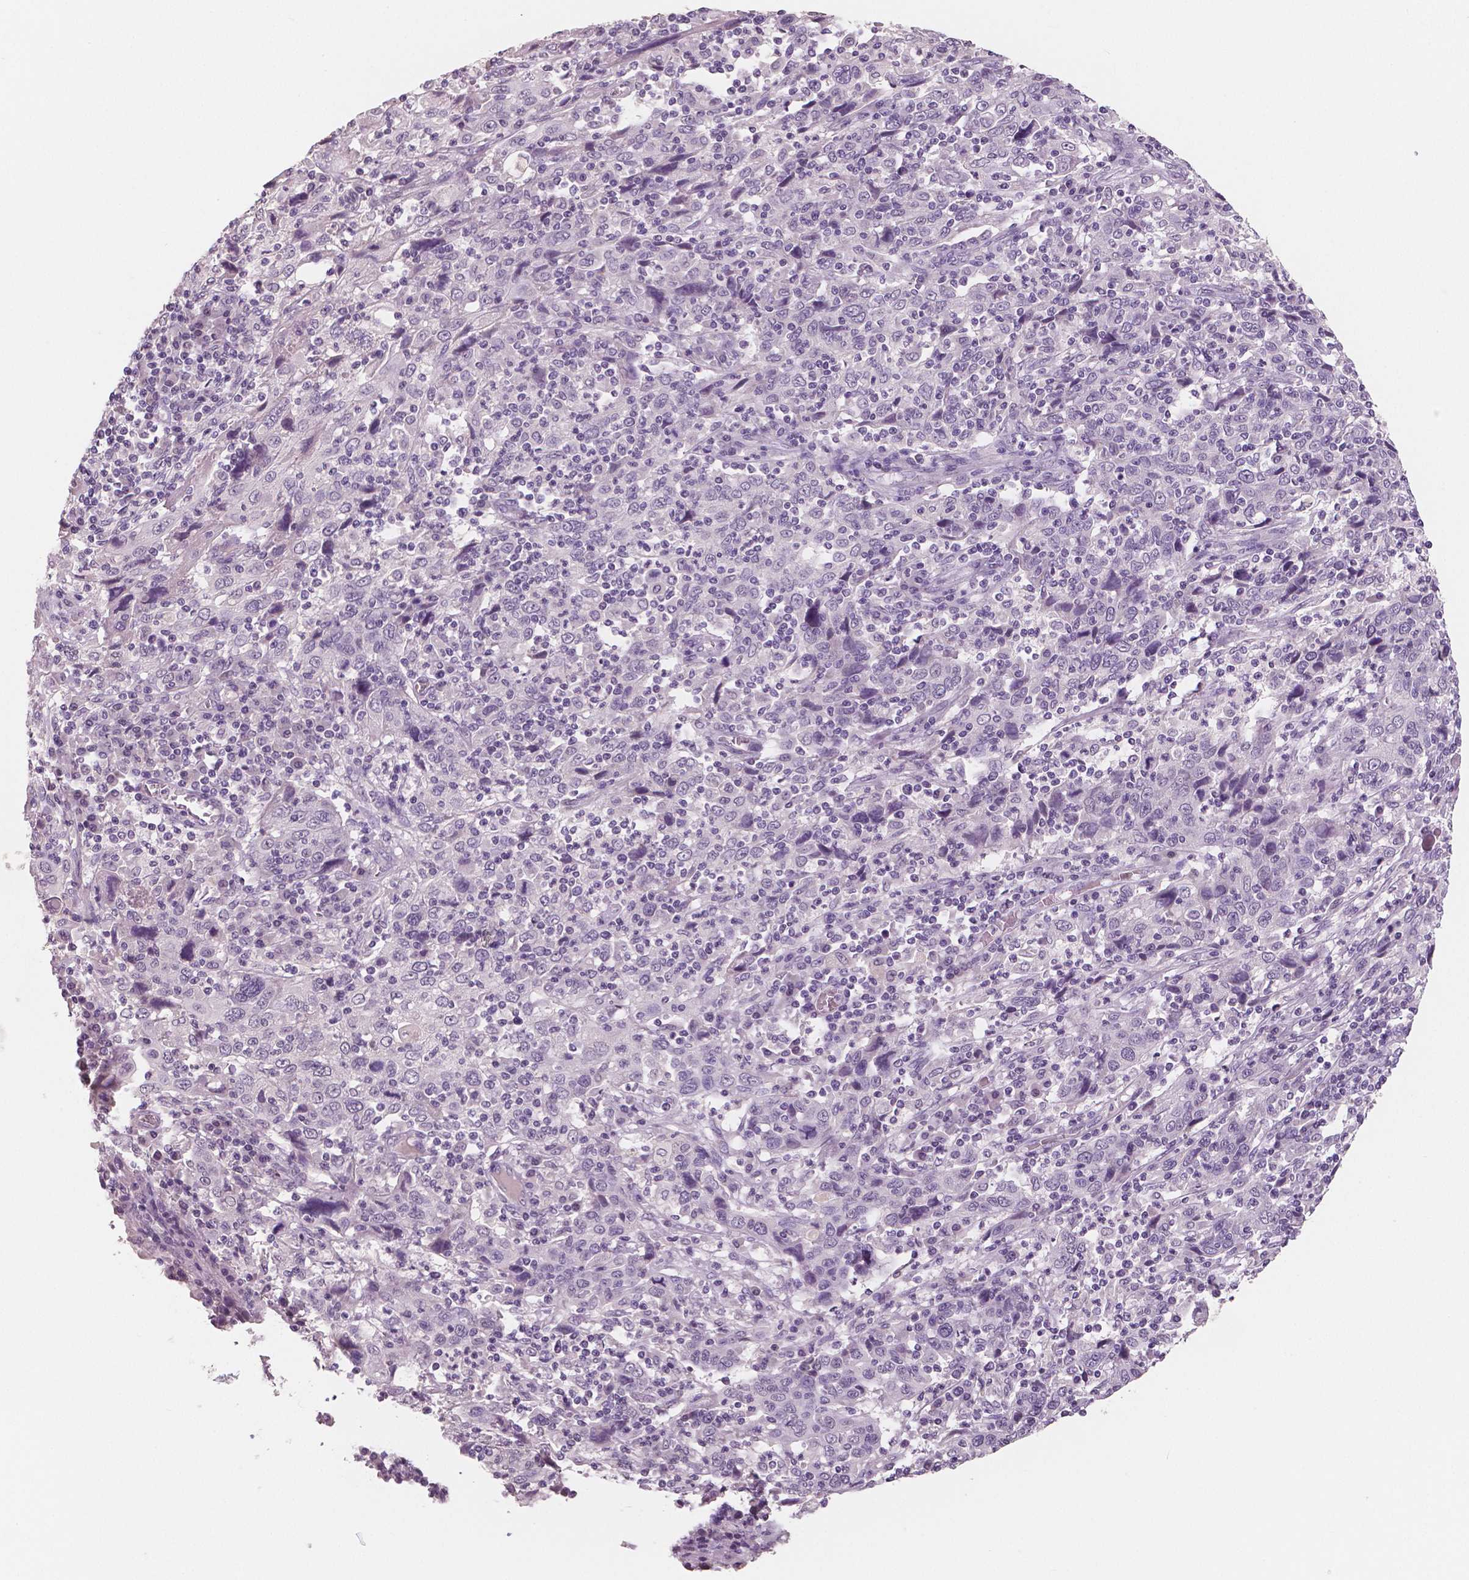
{"staining": {"intensity": "negative", "quantity": "none", "location": "none"}, "tissue": "cervical cancer", "cell_type": "Tumor cells", "image_type": "cancer", "snomed": [{"axis": "morphology", "description": "Squamous cell carcinoma, NOS"}, {"axis": "topography", "description": "Cervix"}], "caption": "Cervical squamous cell carcinoma stained for a protein using immunohistochemistry exhibits no positivity tumor cells.", "gene": "NECAB1", "patient": {"sex": "female", "age": 46}}